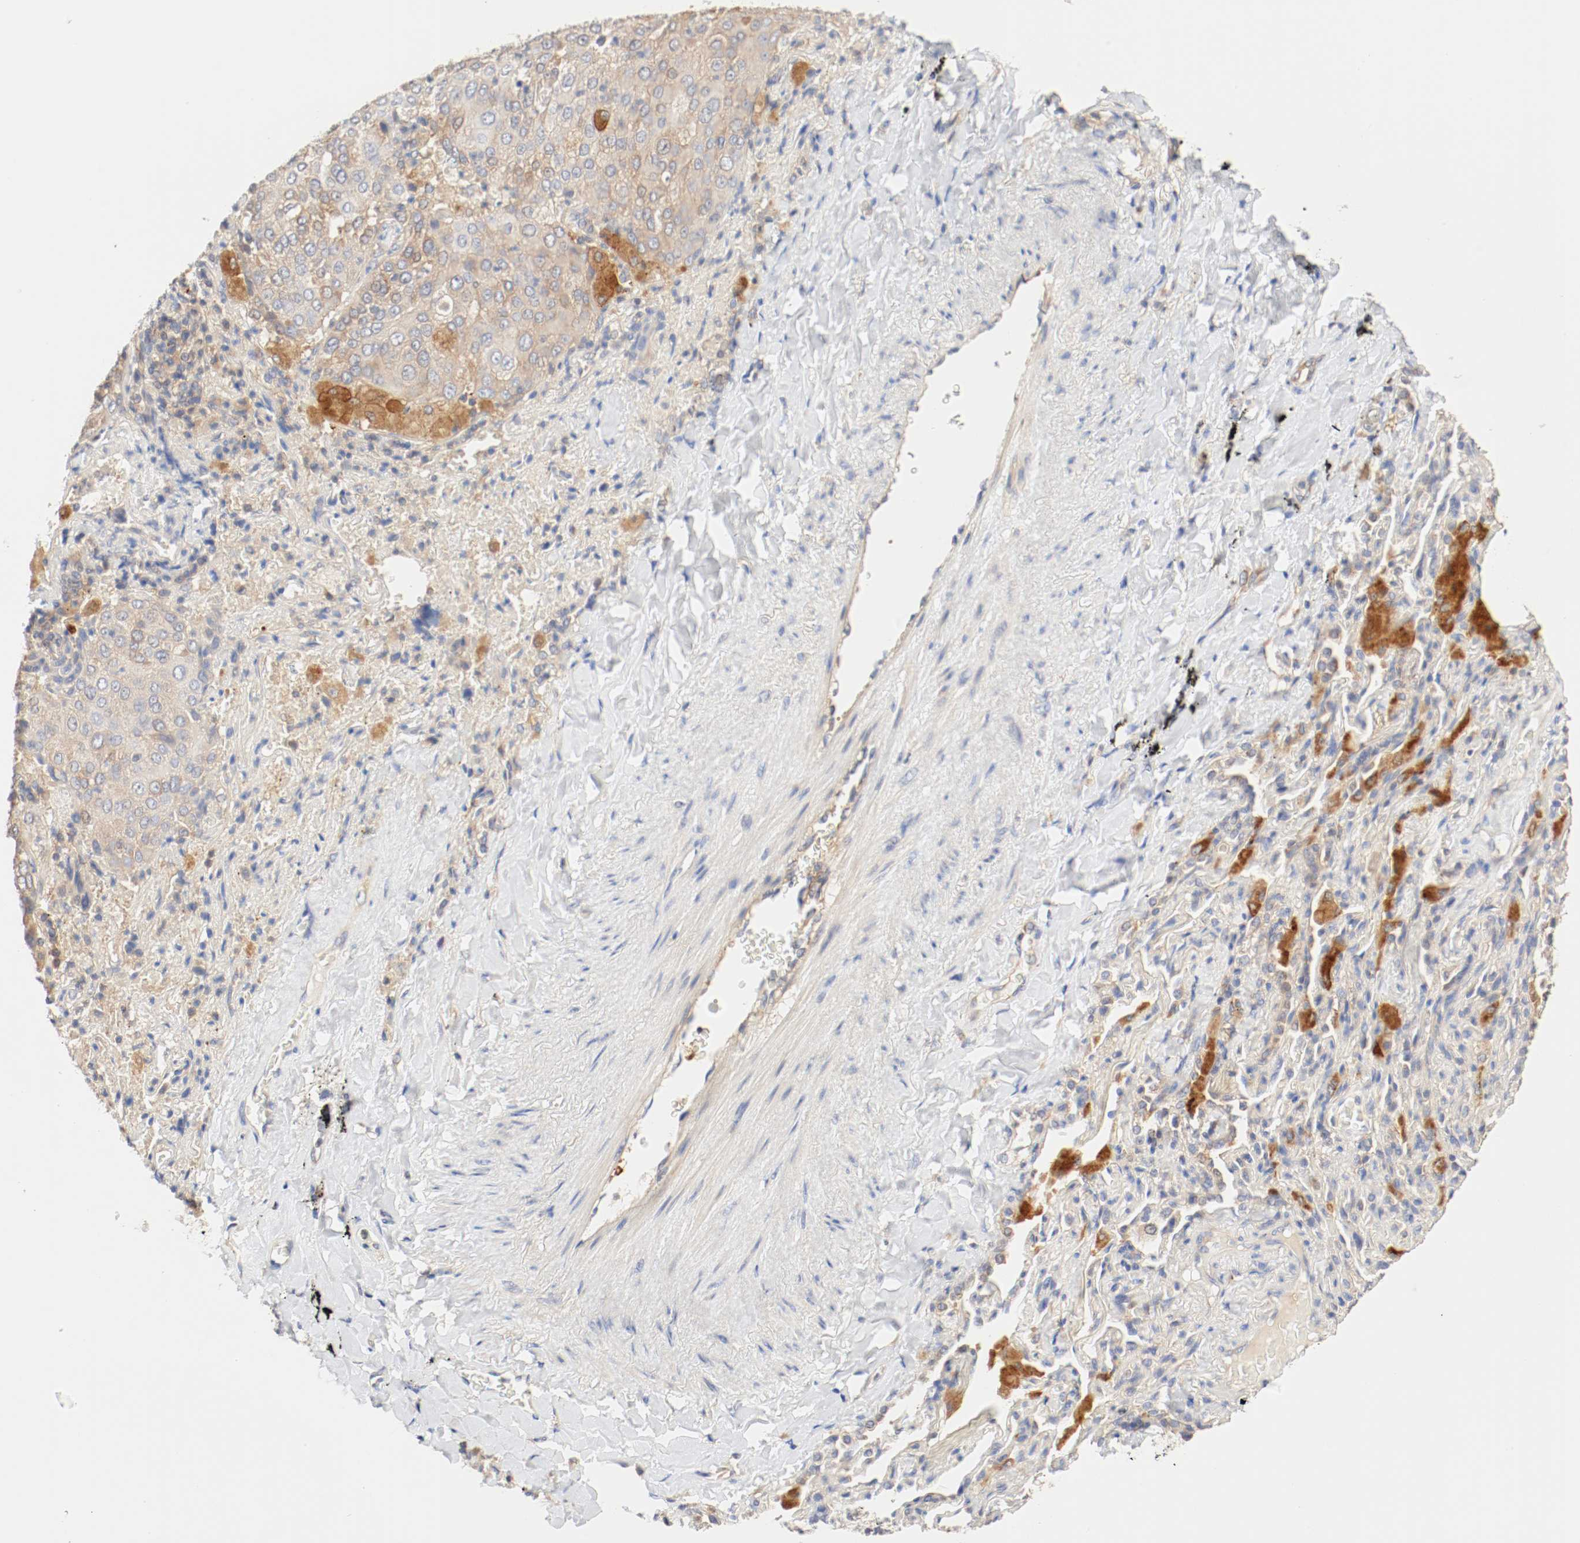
{"staining": {"intensity": "moderate", "quantity": ">75%", "location": "cytoplasmic/membranous"}, "tissue": "lung cancer", "cell_type": "Tumor cells", "image_type": "cancer", "snomed": [{"axis": "morphology", "description": "Squamous cell carcinoma, NOS"}, {"axis": "topography", "description": "Lung"}], "caption": "Squamous cell carcinoma (lung) stained with a protein marker reveals moderate staining in tumor cells.", "gene": "GIT1", "patient": {"sex": "male", "age": 54}}